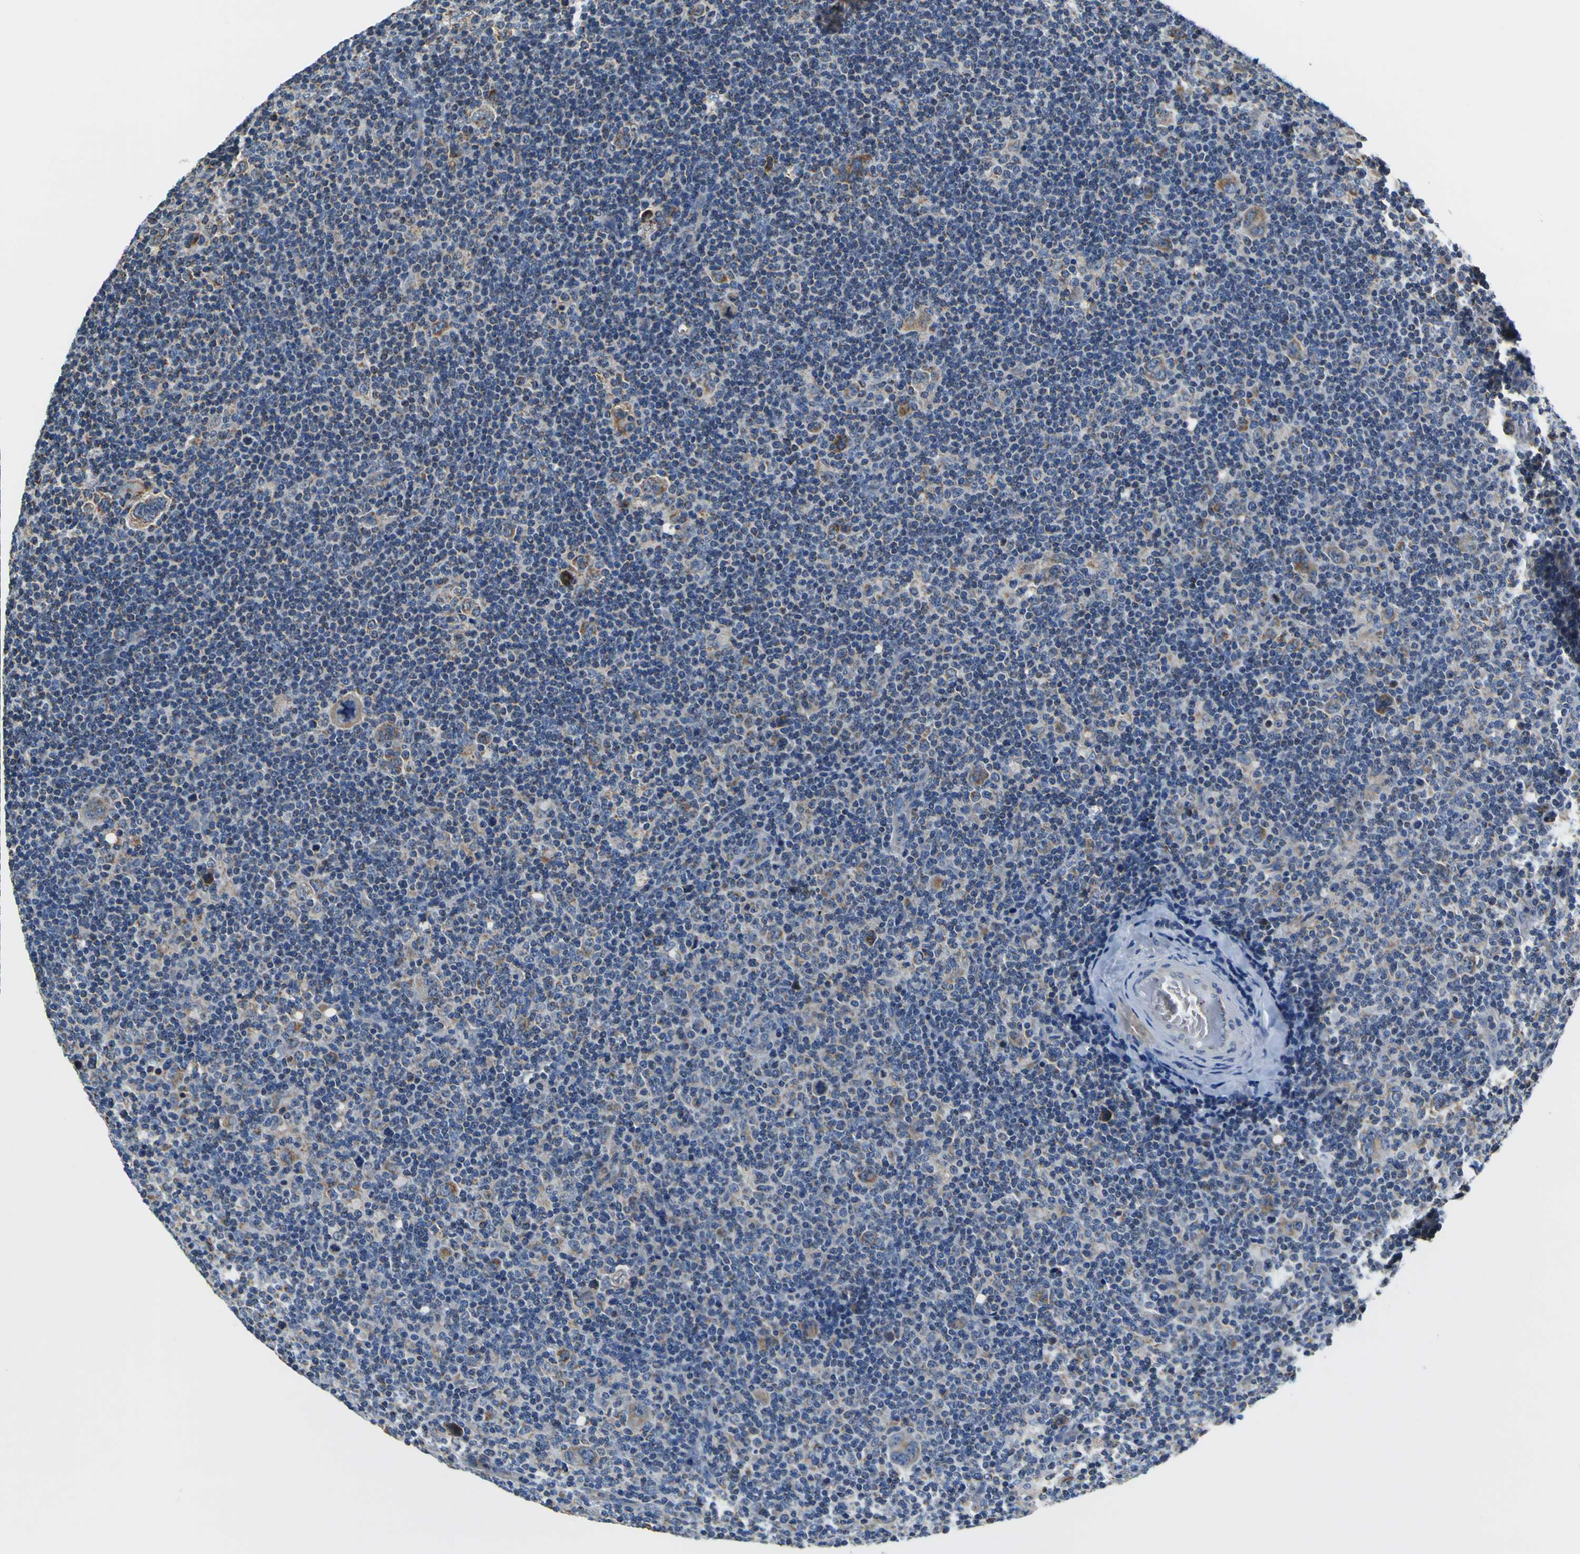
{"staining": {"intensity": "moderate", "quantity": ">75%", "location": "cytoplasmic/membranous"}, "tissue": "lymphoma", "cell_type": "Tumor cells", "image_type": "cancer", "snomed": [{"axis": "morphology", "description": "Hodgkin's disease, NOS"}, {"axis": "topography", "description": "Lymph node"}], "caption": "Brown immunohistochemical staining in Hodgkin's disease displays moderate cytoplasmic/membranous staining in approximately >75% of tumor cells.", "gene": "LRP4", "patient": {"sex": "female", "age": 57}}